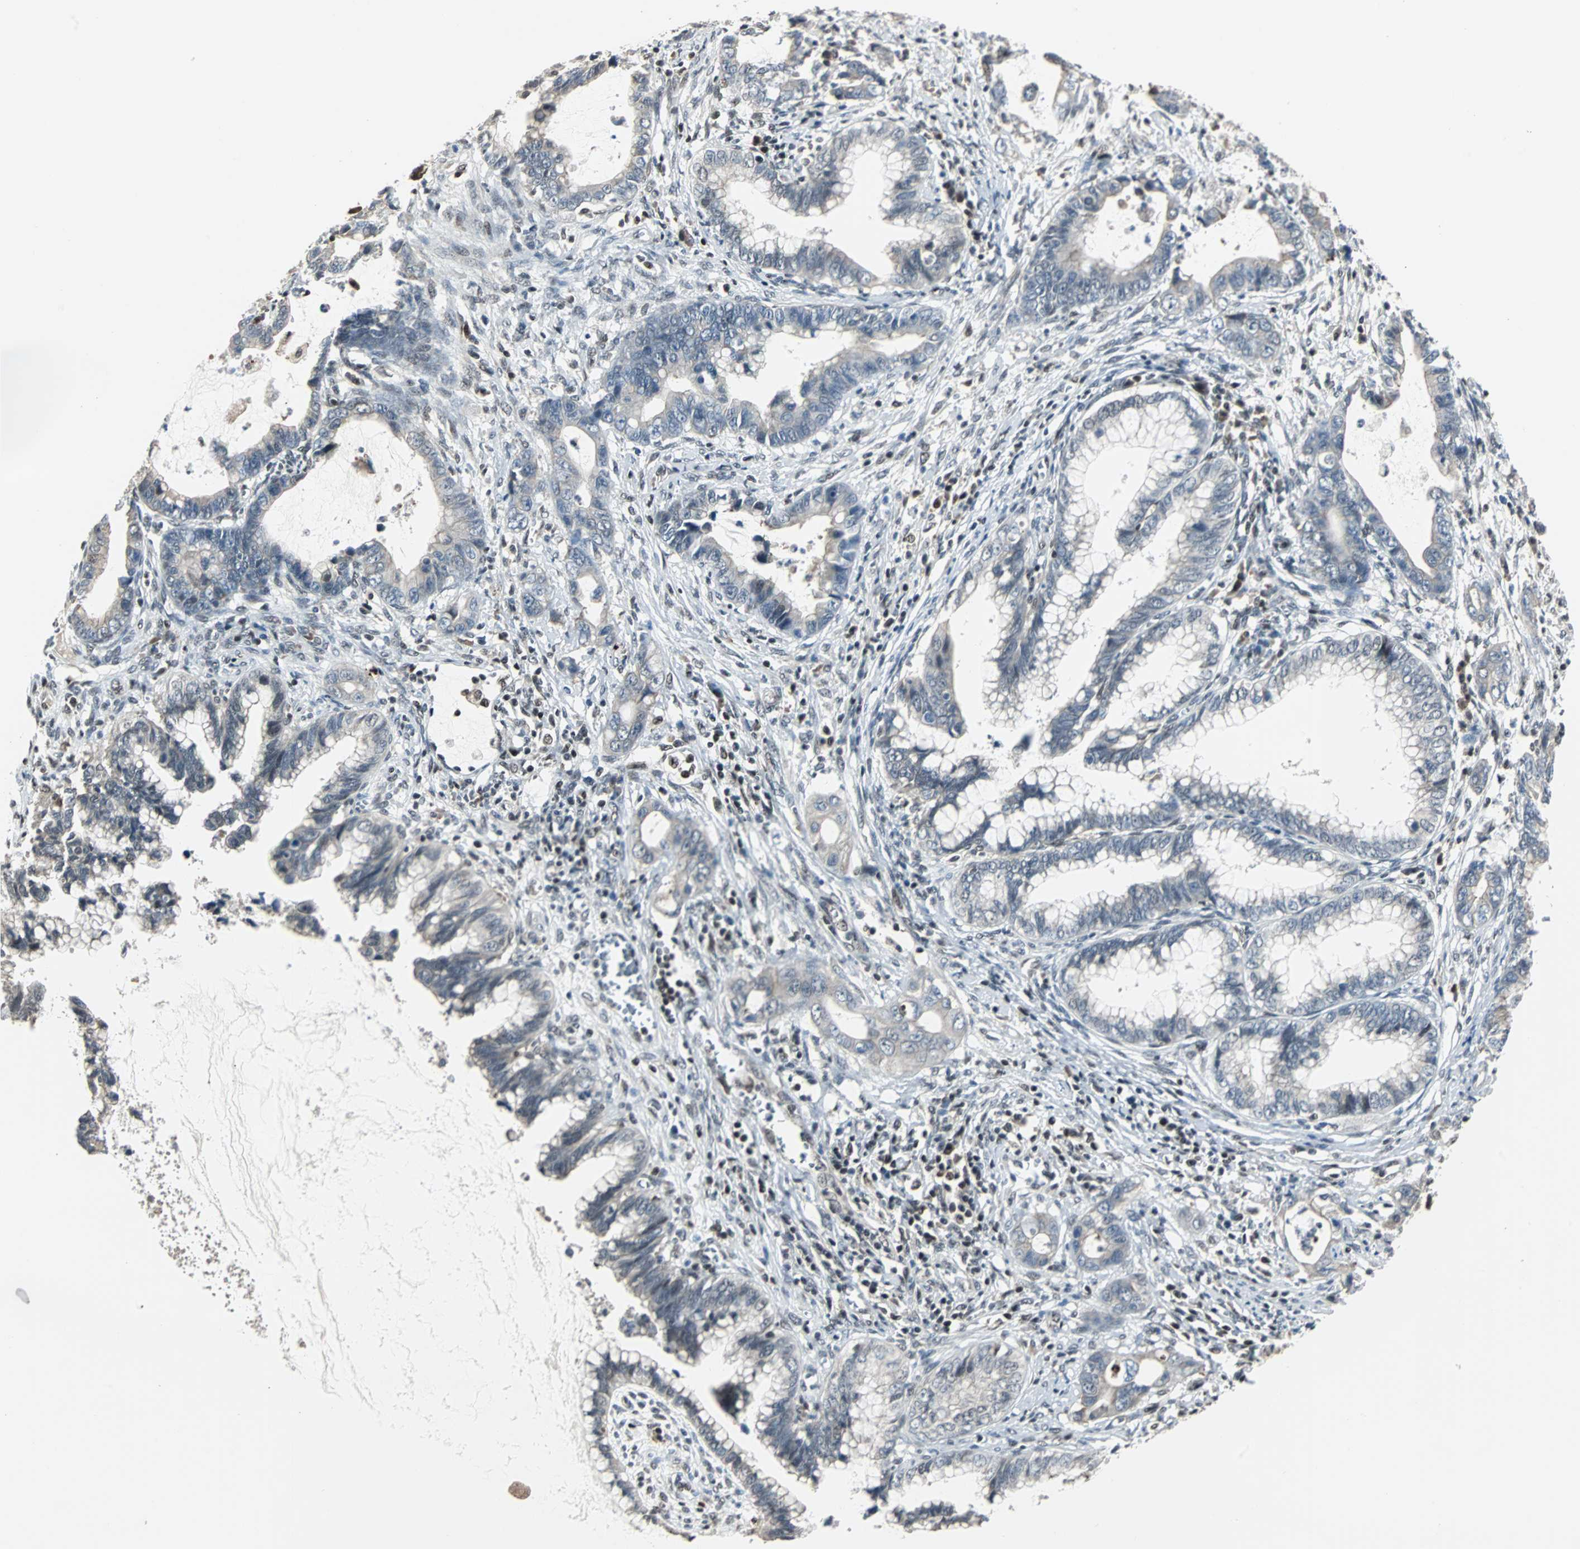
{"staining": {"intensity": "weak", "quantity": "<25%", "location": "cytoplasmic/membranous"}, "tissue": "cervical cancer", "cell_type": "Tumor cells", "image_type": "cancer", "snomed": [{"axis": "morphology", "description": "Adenocarcinoma, NOS"}, {"axis": "topography", "description": "Cervix"}], "caption": "Tumor cells are negative for protein expression in human cervical adenocarcinoma.", "gene": "TERF2IP", "patient": {"sex": "female", "age": 44}}